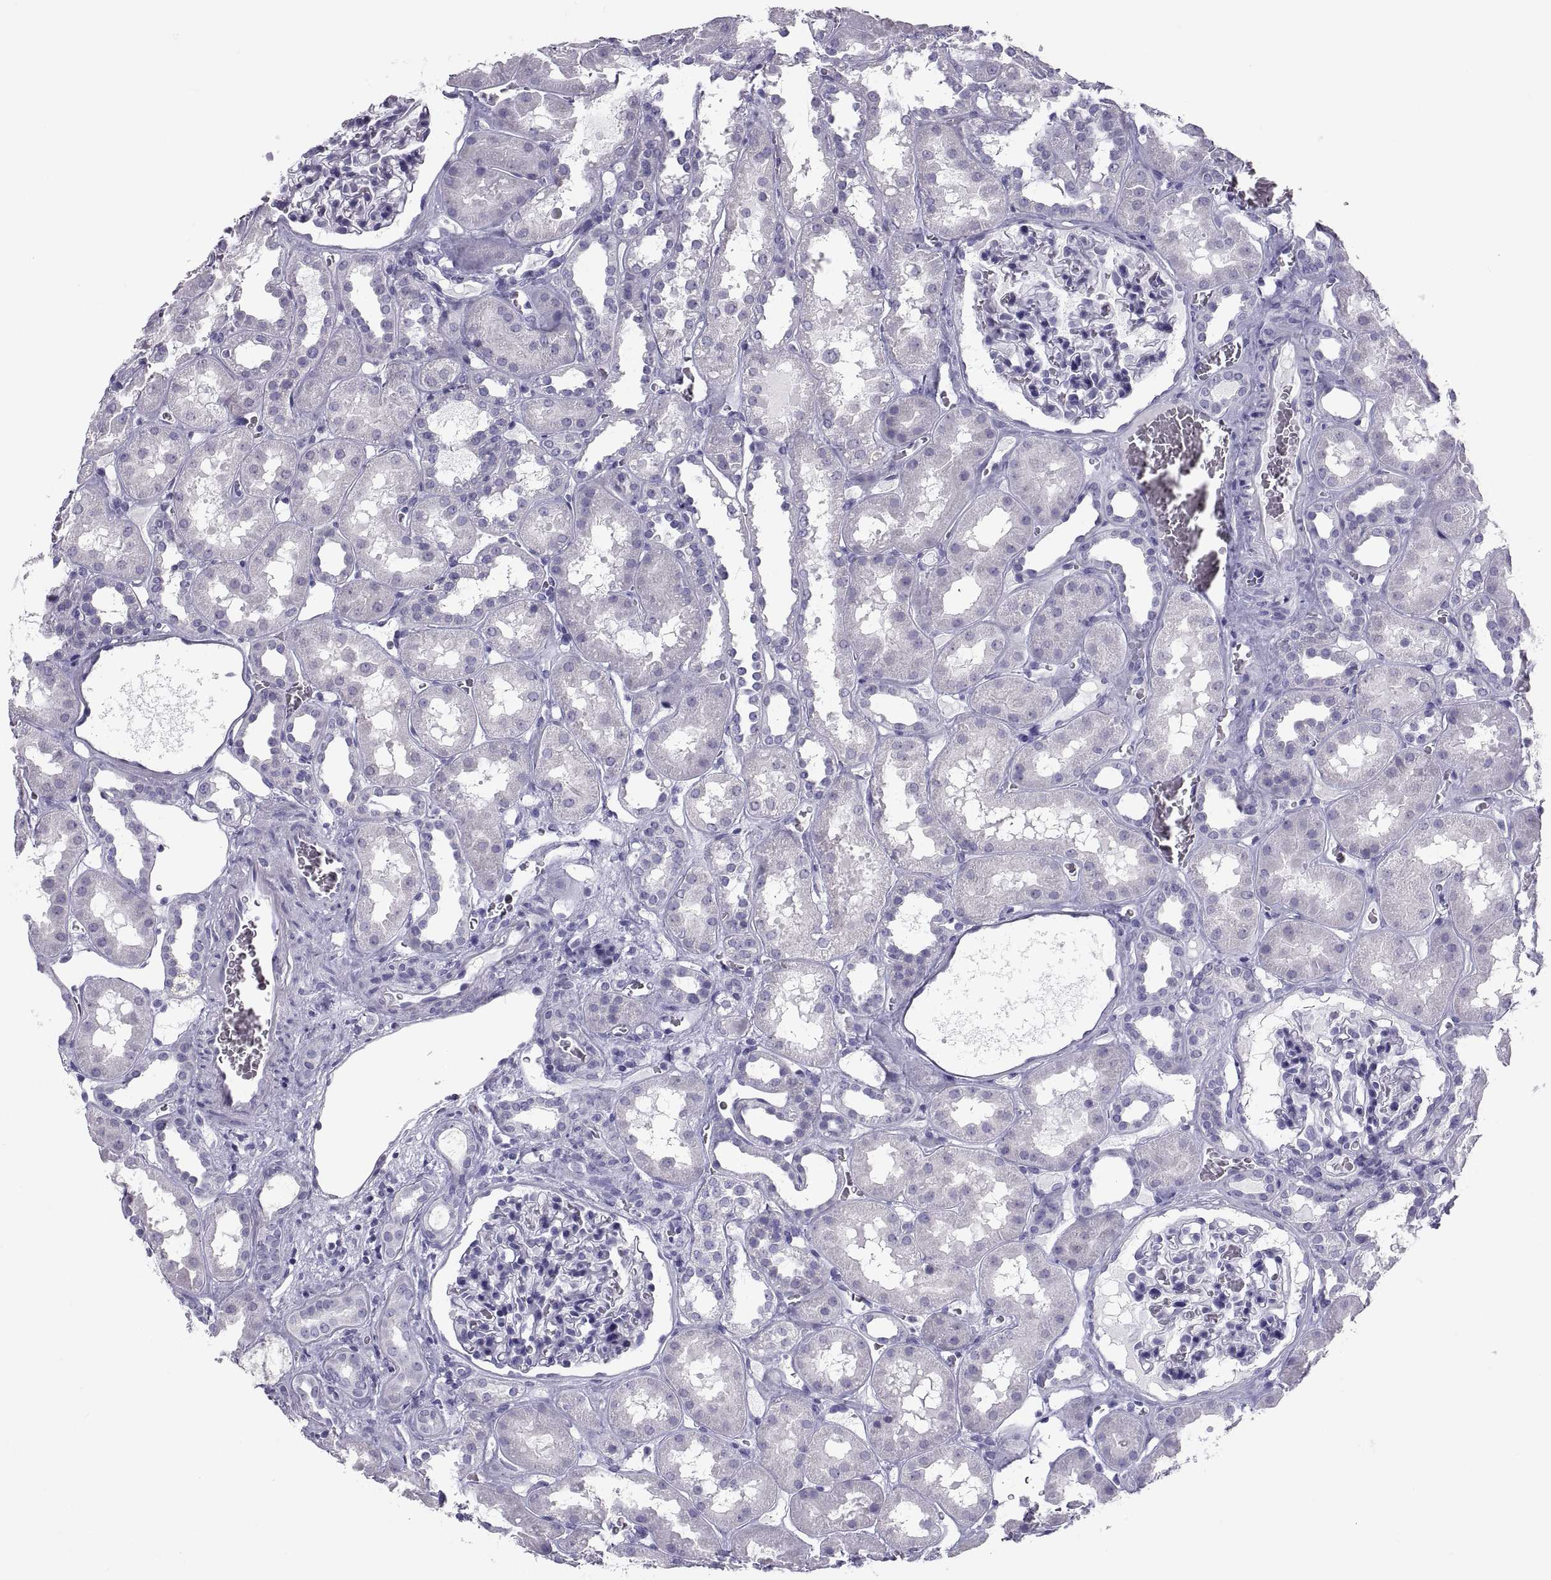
{"staining": {"intensity": "negative", "quantity": "none", "location": "none"}, "tissue": "kidney", "cell_type": "Cells in glomeruli", "image_type": "normal", "snomed": [{"axis": "morphology", "description": "Normal tissue, NOS"}, {"axis": "topography", "description": "Kidney"}], "caption": "A micrograph of kidney stained for a protein exhibits no brown staining in cells in glomeruli.", "gene": "PCSK1N", "patient": {"sex": "female", "age": 41}}